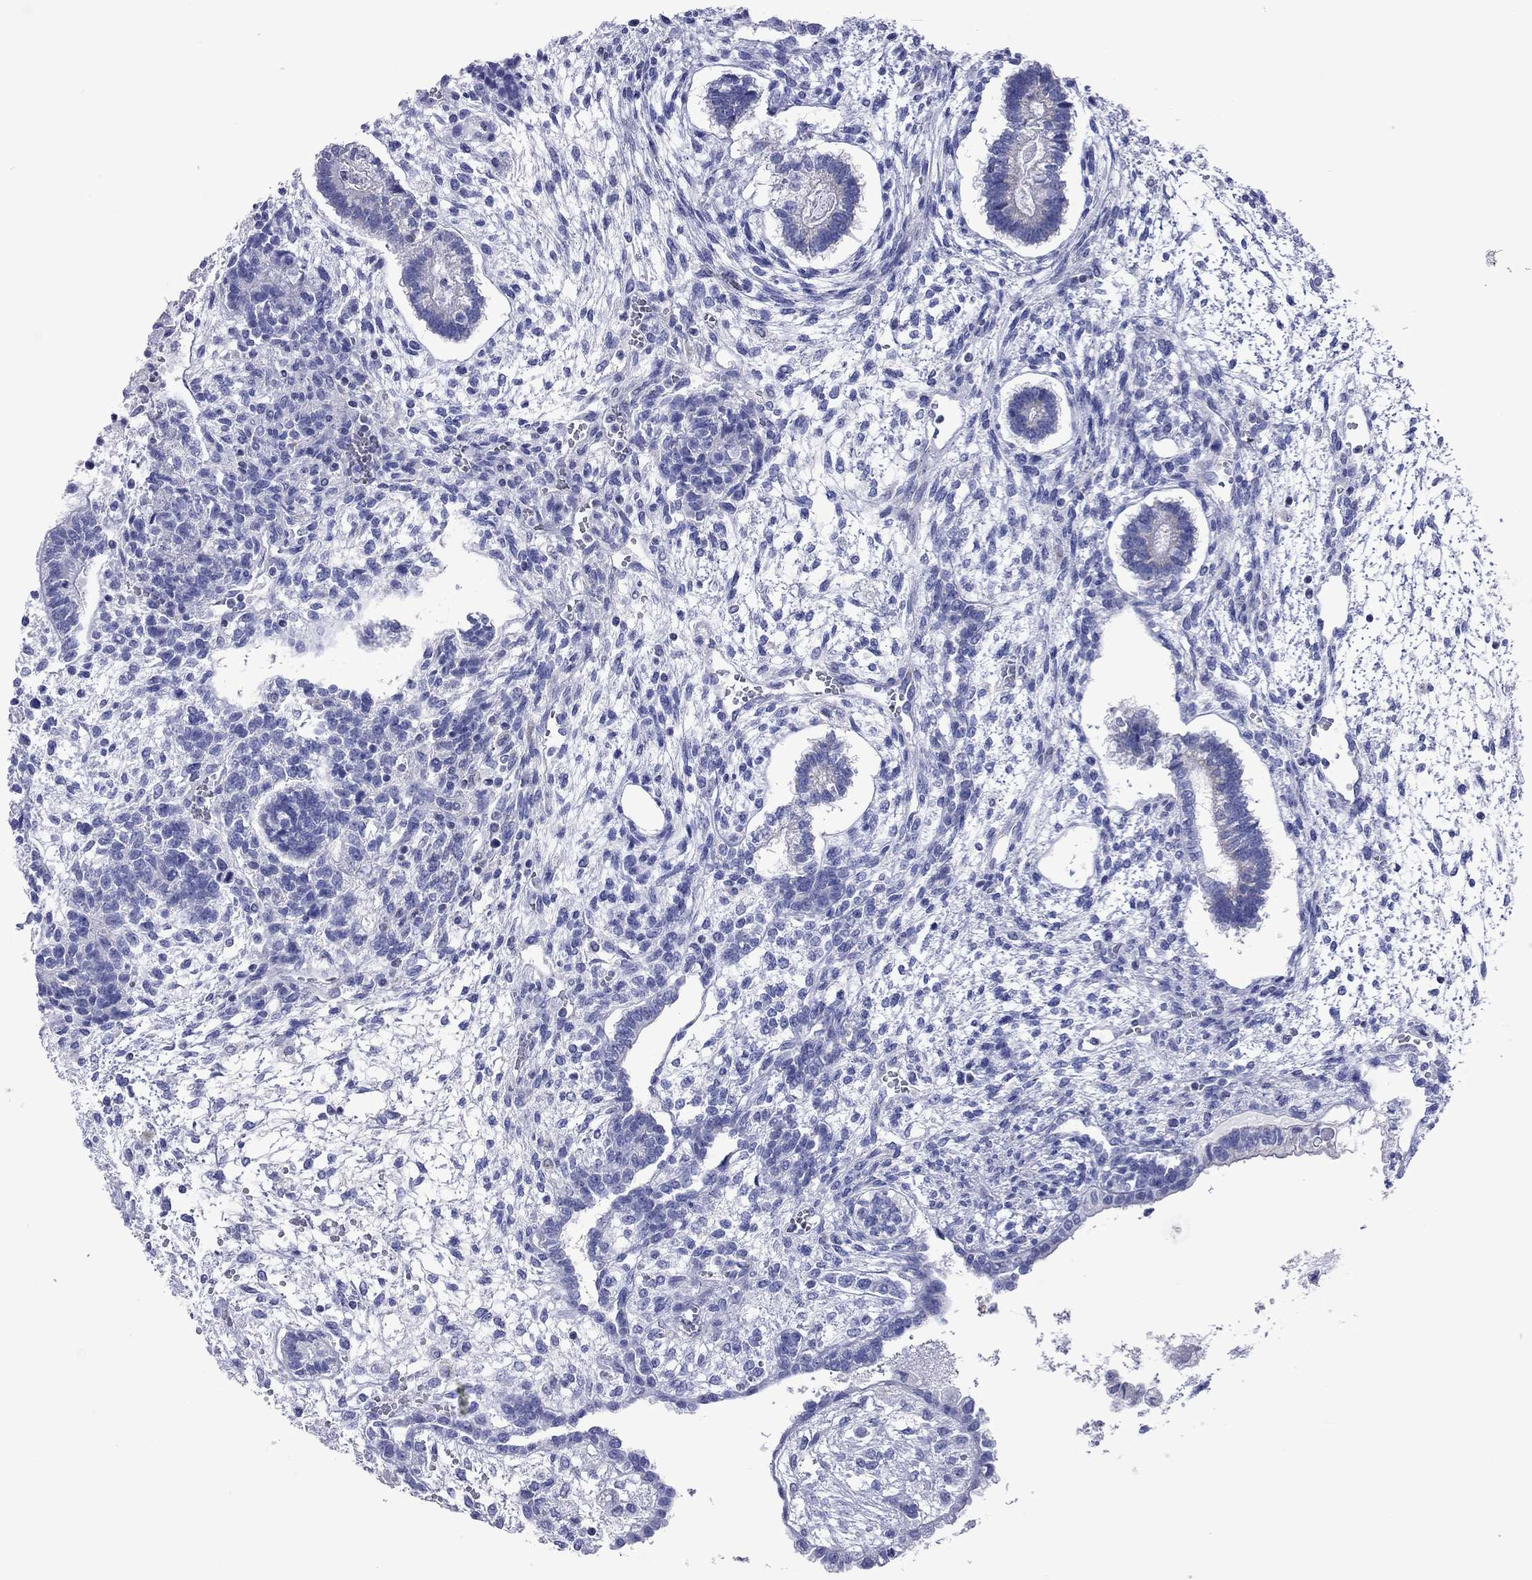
{"staining": {"intensity": "negative", "quantity": "none", "location": "none"}, "tissue": "testis cancer", "cell_type": "Tumor cells", "image_type": "cancer", "snomed": [{"axis": "morphology", "description": "Carcinoma, Embryonal, NOS"}, {"axis": "topography", "description": "Testis"}], "caption": "IHC of human testis embryonal carcinoma reveals no positivity in tumor cells.", "gene": "VSIG10", "patient": {"sex": "male", "age": 37}}